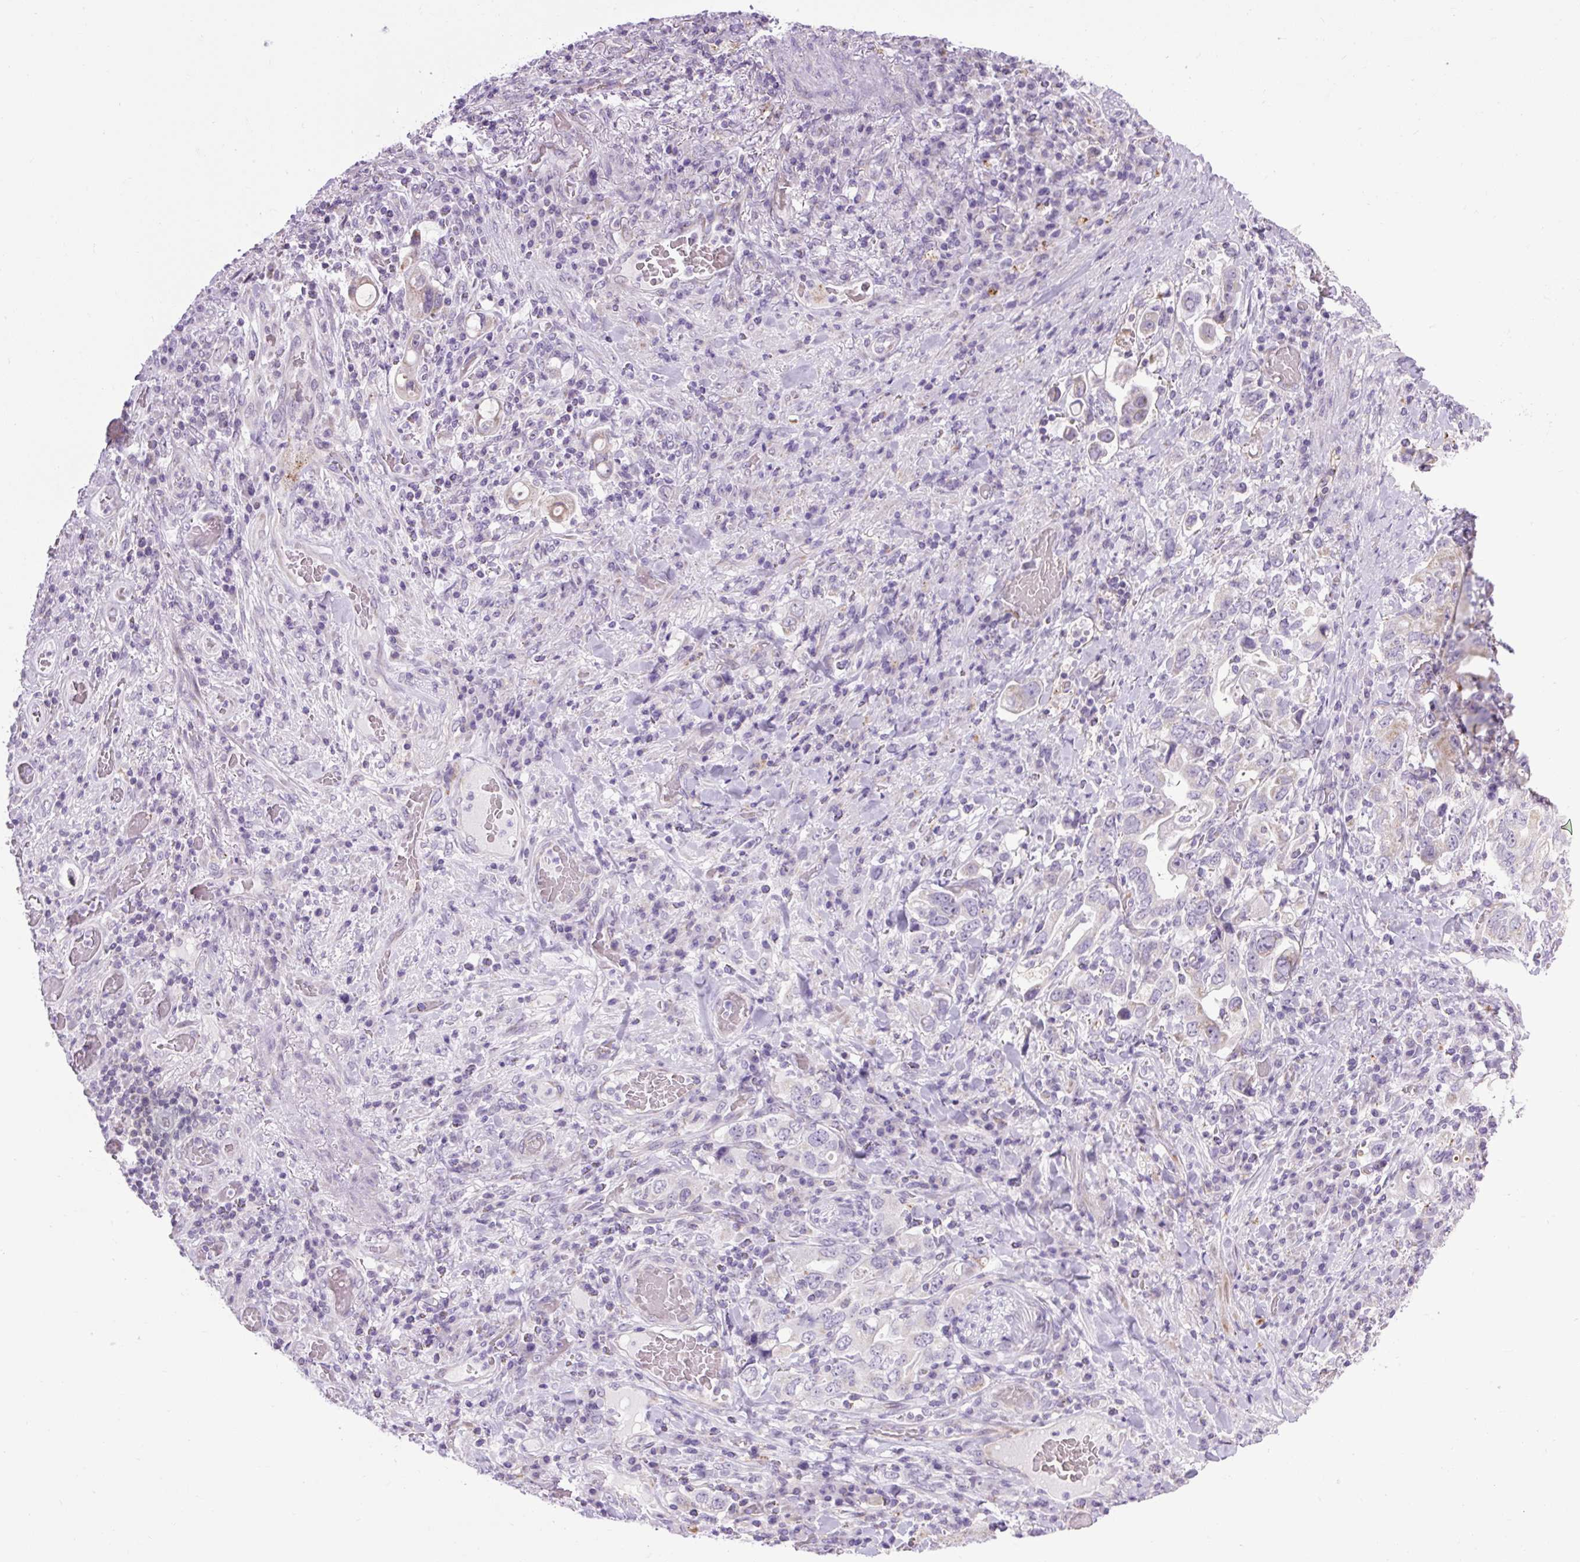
{"staining": {"intensity": "negative", "quantity": "none", "location": "none"}, "tissue": "stomach cancer", "cell_type": "Tumor cells", "image_type": "cancer", "snomed": [{"axis": "morphology", "description": "Adenocarcinoma, NOS"}, {"axis": "topography", "description": "Stomach, upper"}, {"axis": "topography", "description": "Stomach"}], "caption": "Adenocarcinoma (stomach) stained for a protein using immunohistochemistry (IHC) exhibits no staining tumor cells.", "gene": "RNASE10", "patient": {"sex": "male", "age": 62}}